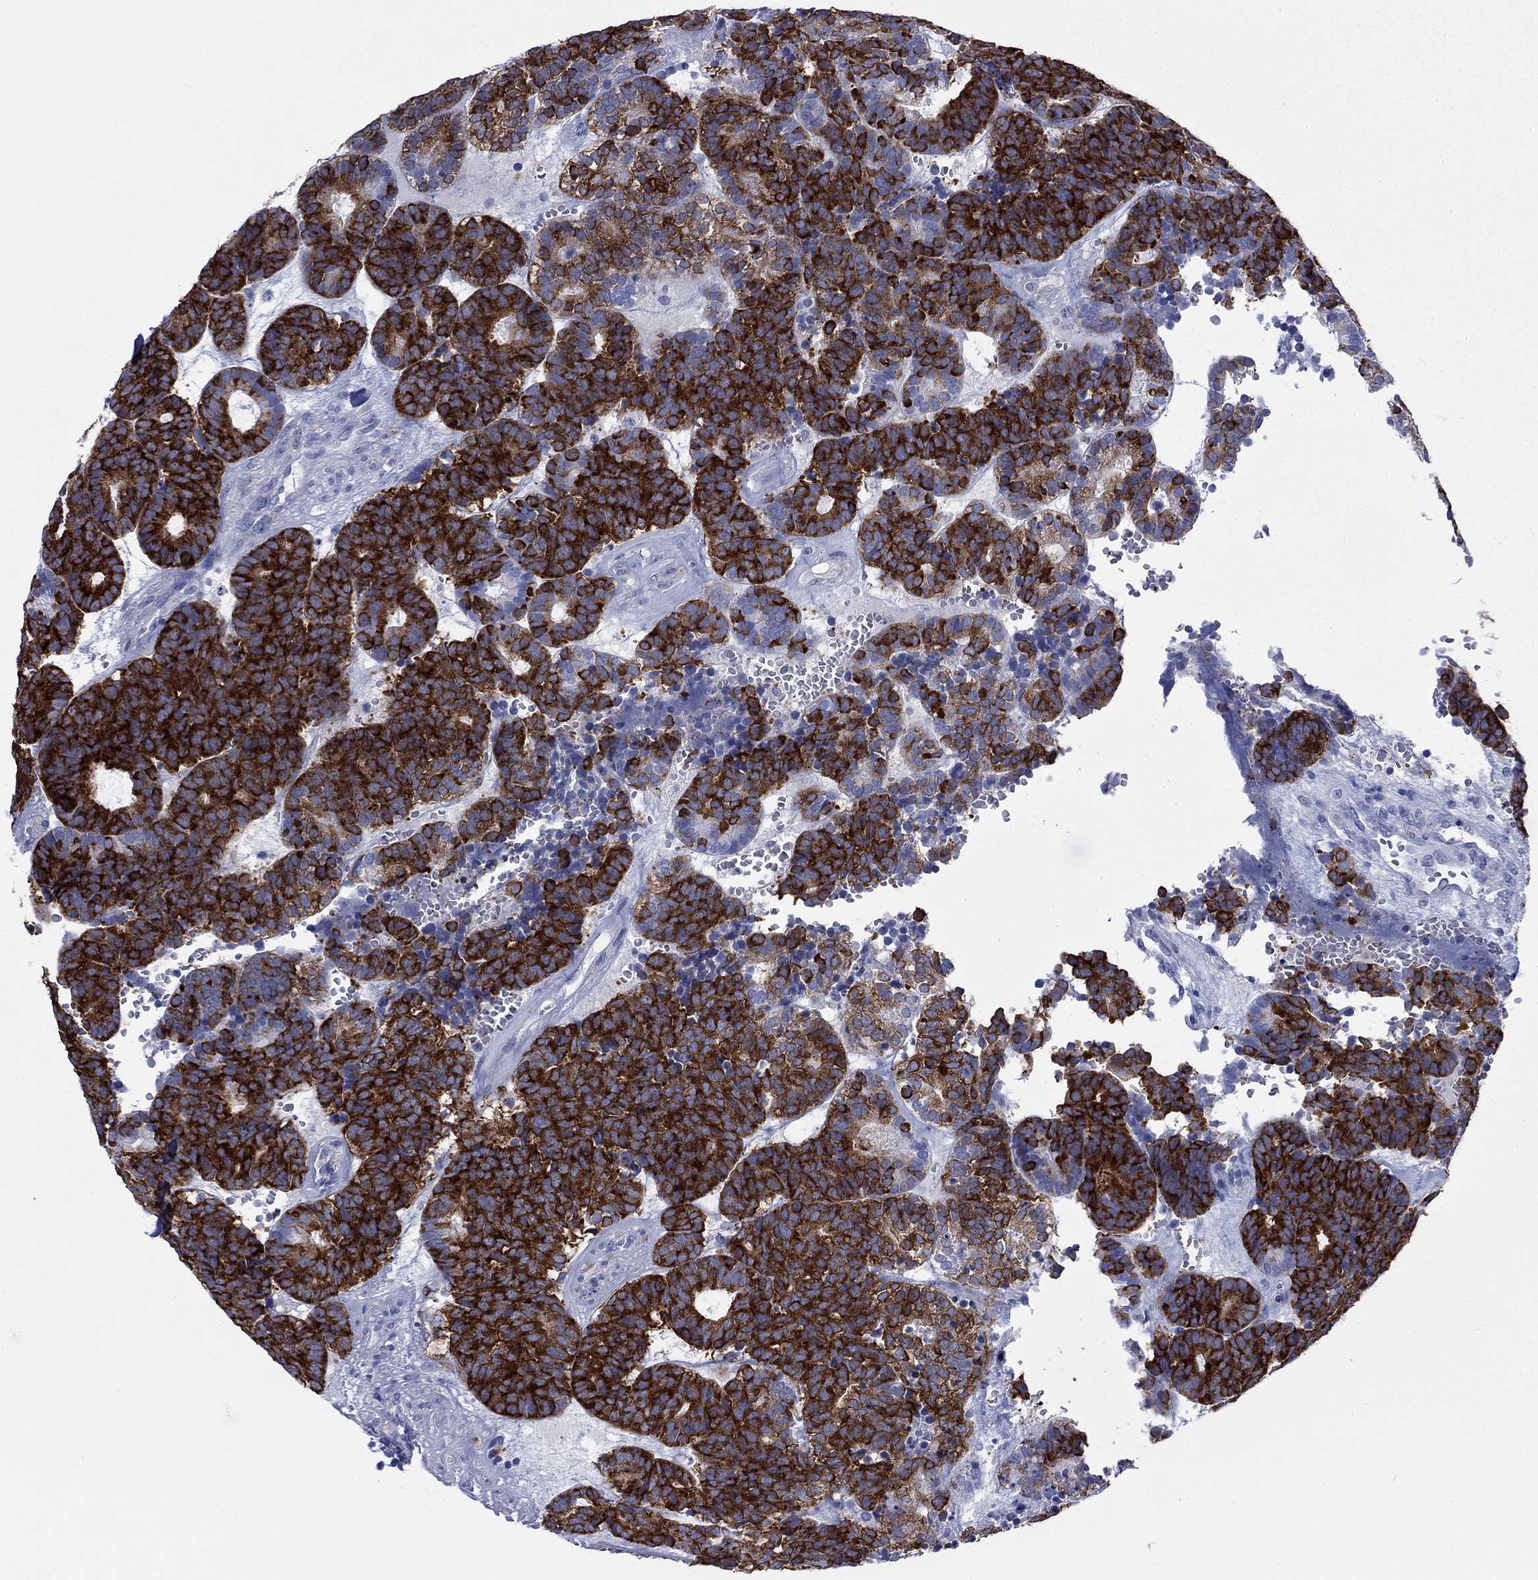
{"staining": {"intensity": "strong", "quantity": ">75%", "location": "cytoplasmic/membranous"}, "tissue": "head and neck cancer", "cell_type": "Tumor cells", "image_type": "cancer", "snomed": [{"axis": "morphology", "description": "Adenocarcinoma, NOS"}, {"axis": "topography", "description": "Head-Neck"}], "caption": "Immunohistochemical staining of human head and neck cancer displays strong cytoplasmic/membranous protein staining in about >75% of tumor cells.", "gene": "IGF2BP3", "patient": {"sex": "female", "age": 81}}